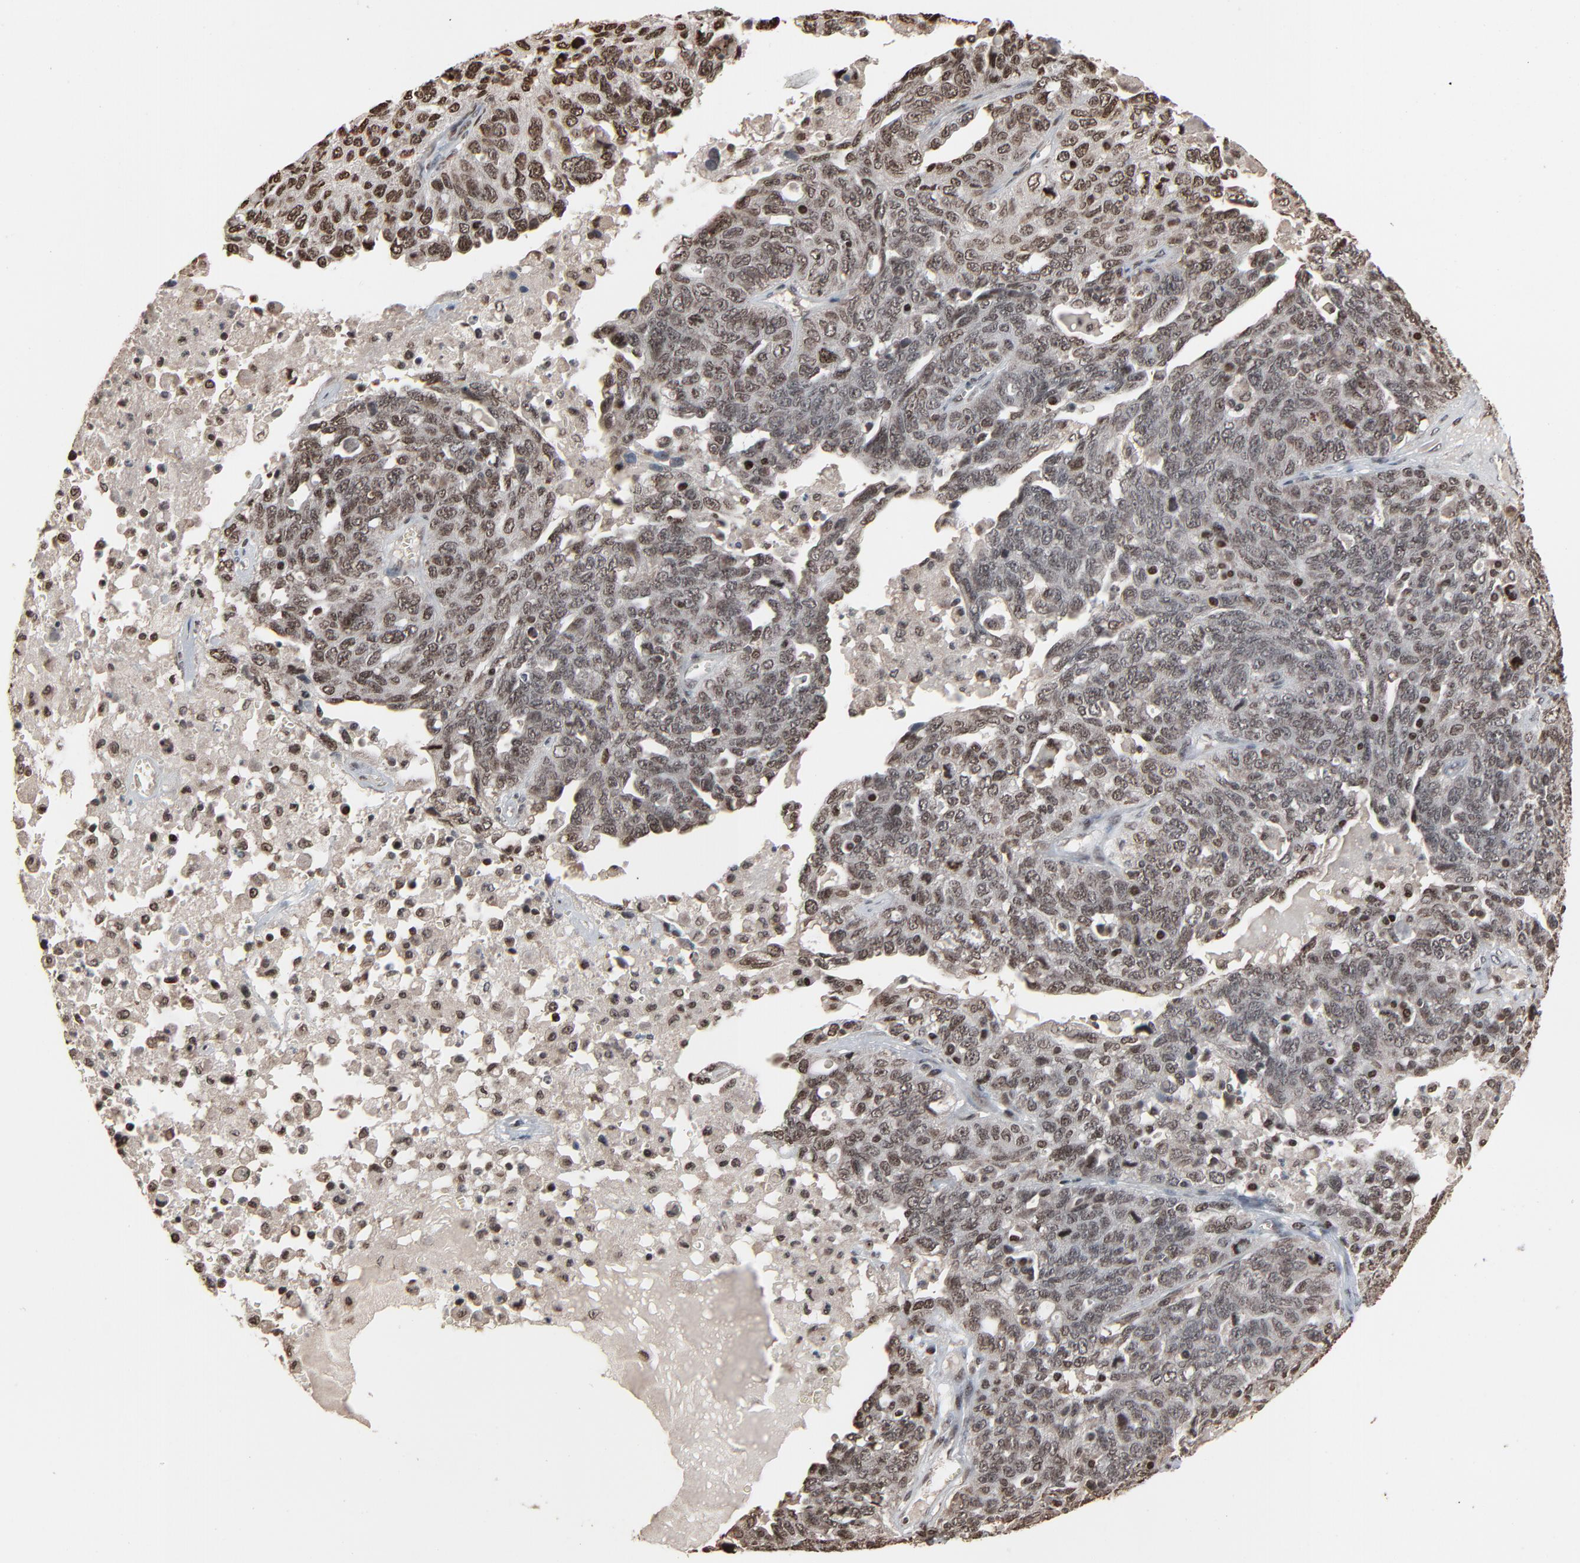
{"staining": {"intensity": "moderate", "quantity": ">75%", "location": "nuclear"}, "tissue": "ovarian cancer", "cell_type": "Tumor cells", "image_type": "cancer", "snomed": [{"axis": "morphology", "description": "Cystadenocarcinoma, serous, NOS"}, {"axis": "topography", "description": "Ovary"}], "caption": "Immunohistochemical staining of ovarian cancer (serous cystadenocarcinoma) exhibits medium levels of moderate nuclear protein positivity in about >75% of tumor cells.", "gene": "RPS6KA3", "patient": {"sex": "female", "age": 71}}